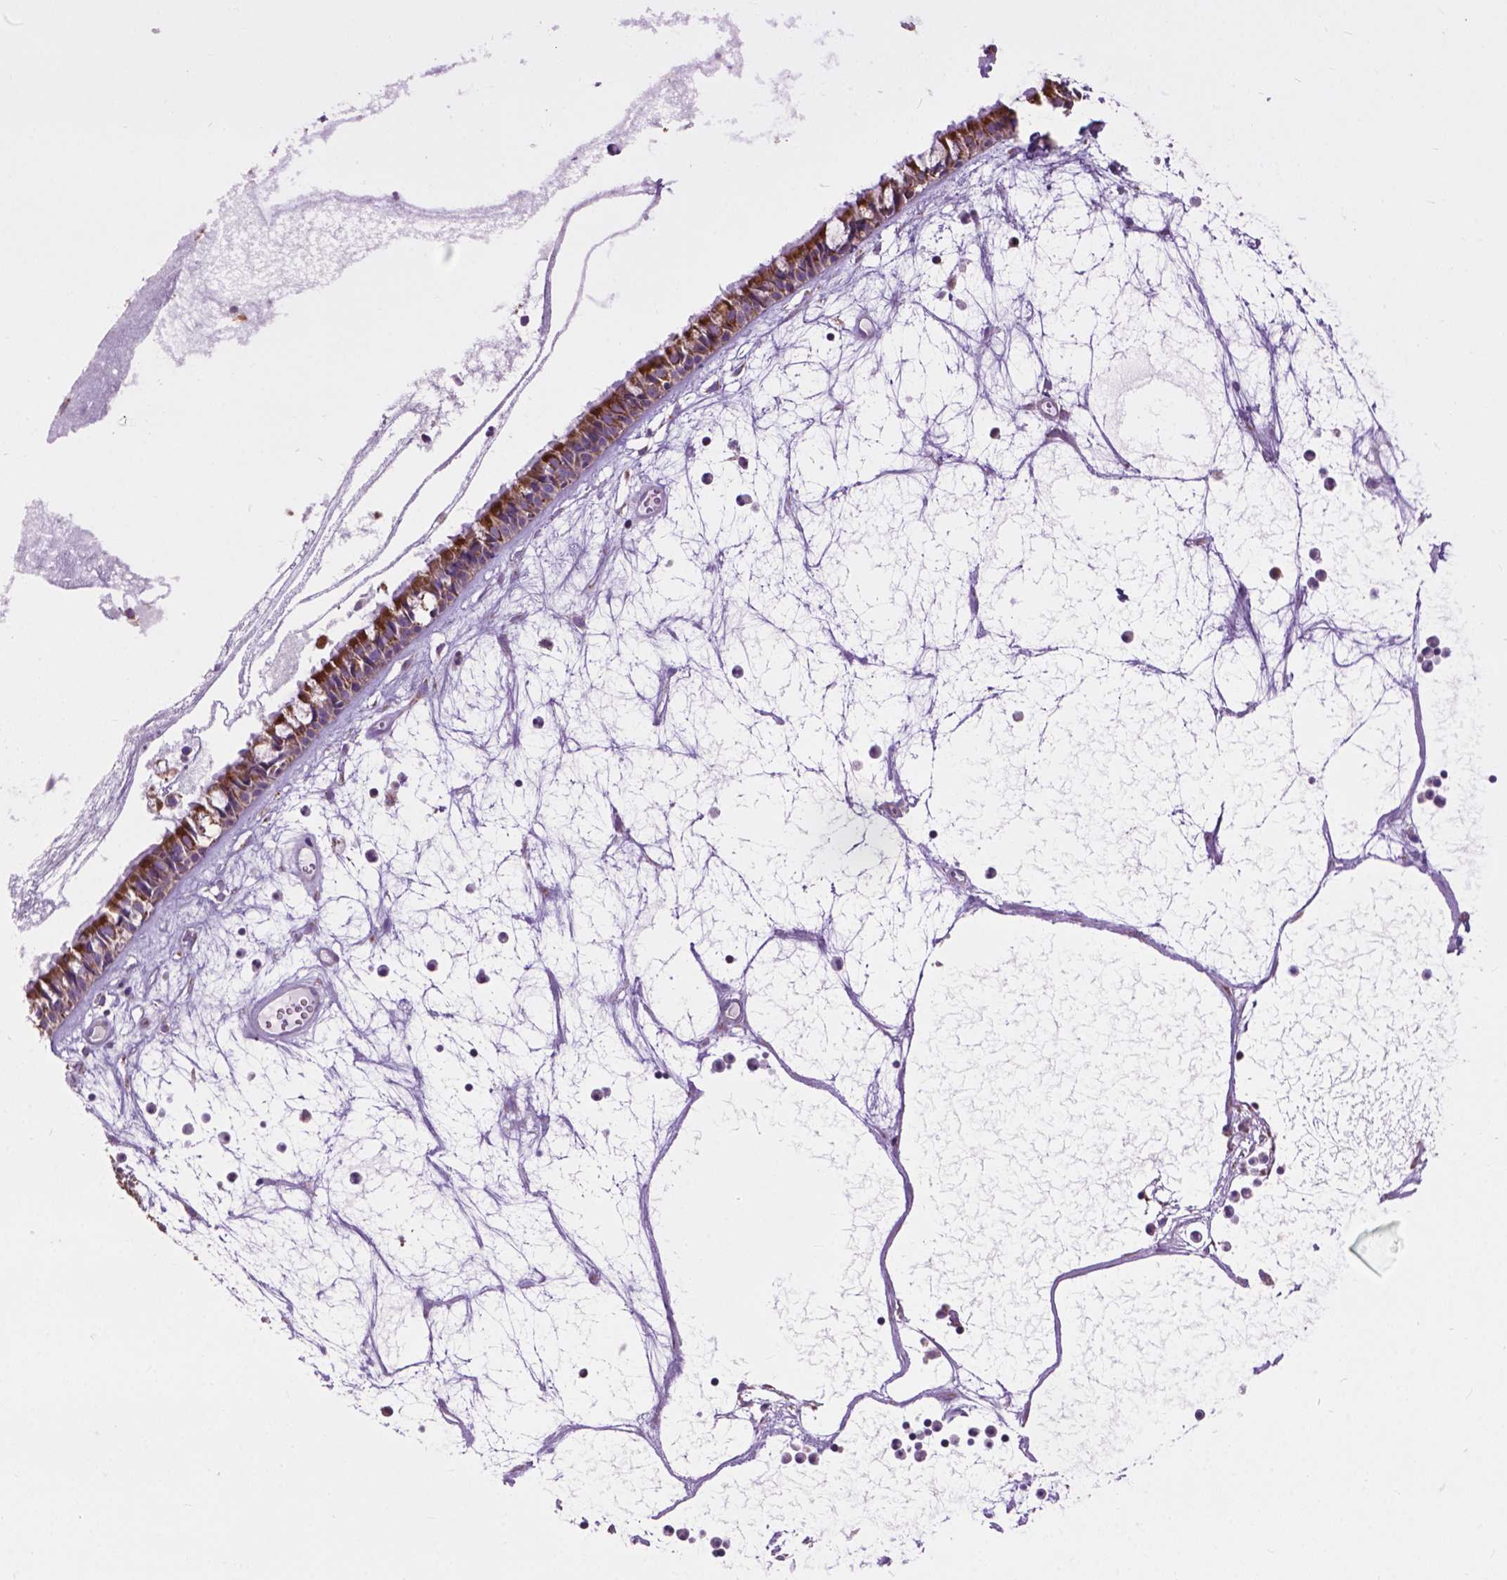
{"staining": {"intensity": "strong", "quantity": ">75%", "location": "cytoplasmic/membranous"}, "tissue": "nasopharynx", "cell_type": "Respiratory epithelial cells", "image_type": "normal", "snomed": [{"axis": "morphology", "description": "Normal tissue, NOS"}, {"axis": "topography", "description": "Nasopharynx"}], "caption": "A histopathology image of nasopharynx stained for a protein shows strong cytoplasmic/membranous brown staining in respiratory epithelial cells. The protein of interest is stained brown, and the nuclei are stained in blue (DAB IHC with brightfield microscopy, high magnification).", "gene": "VDAC1", "patient": {"sex": "male", "age": 31}}